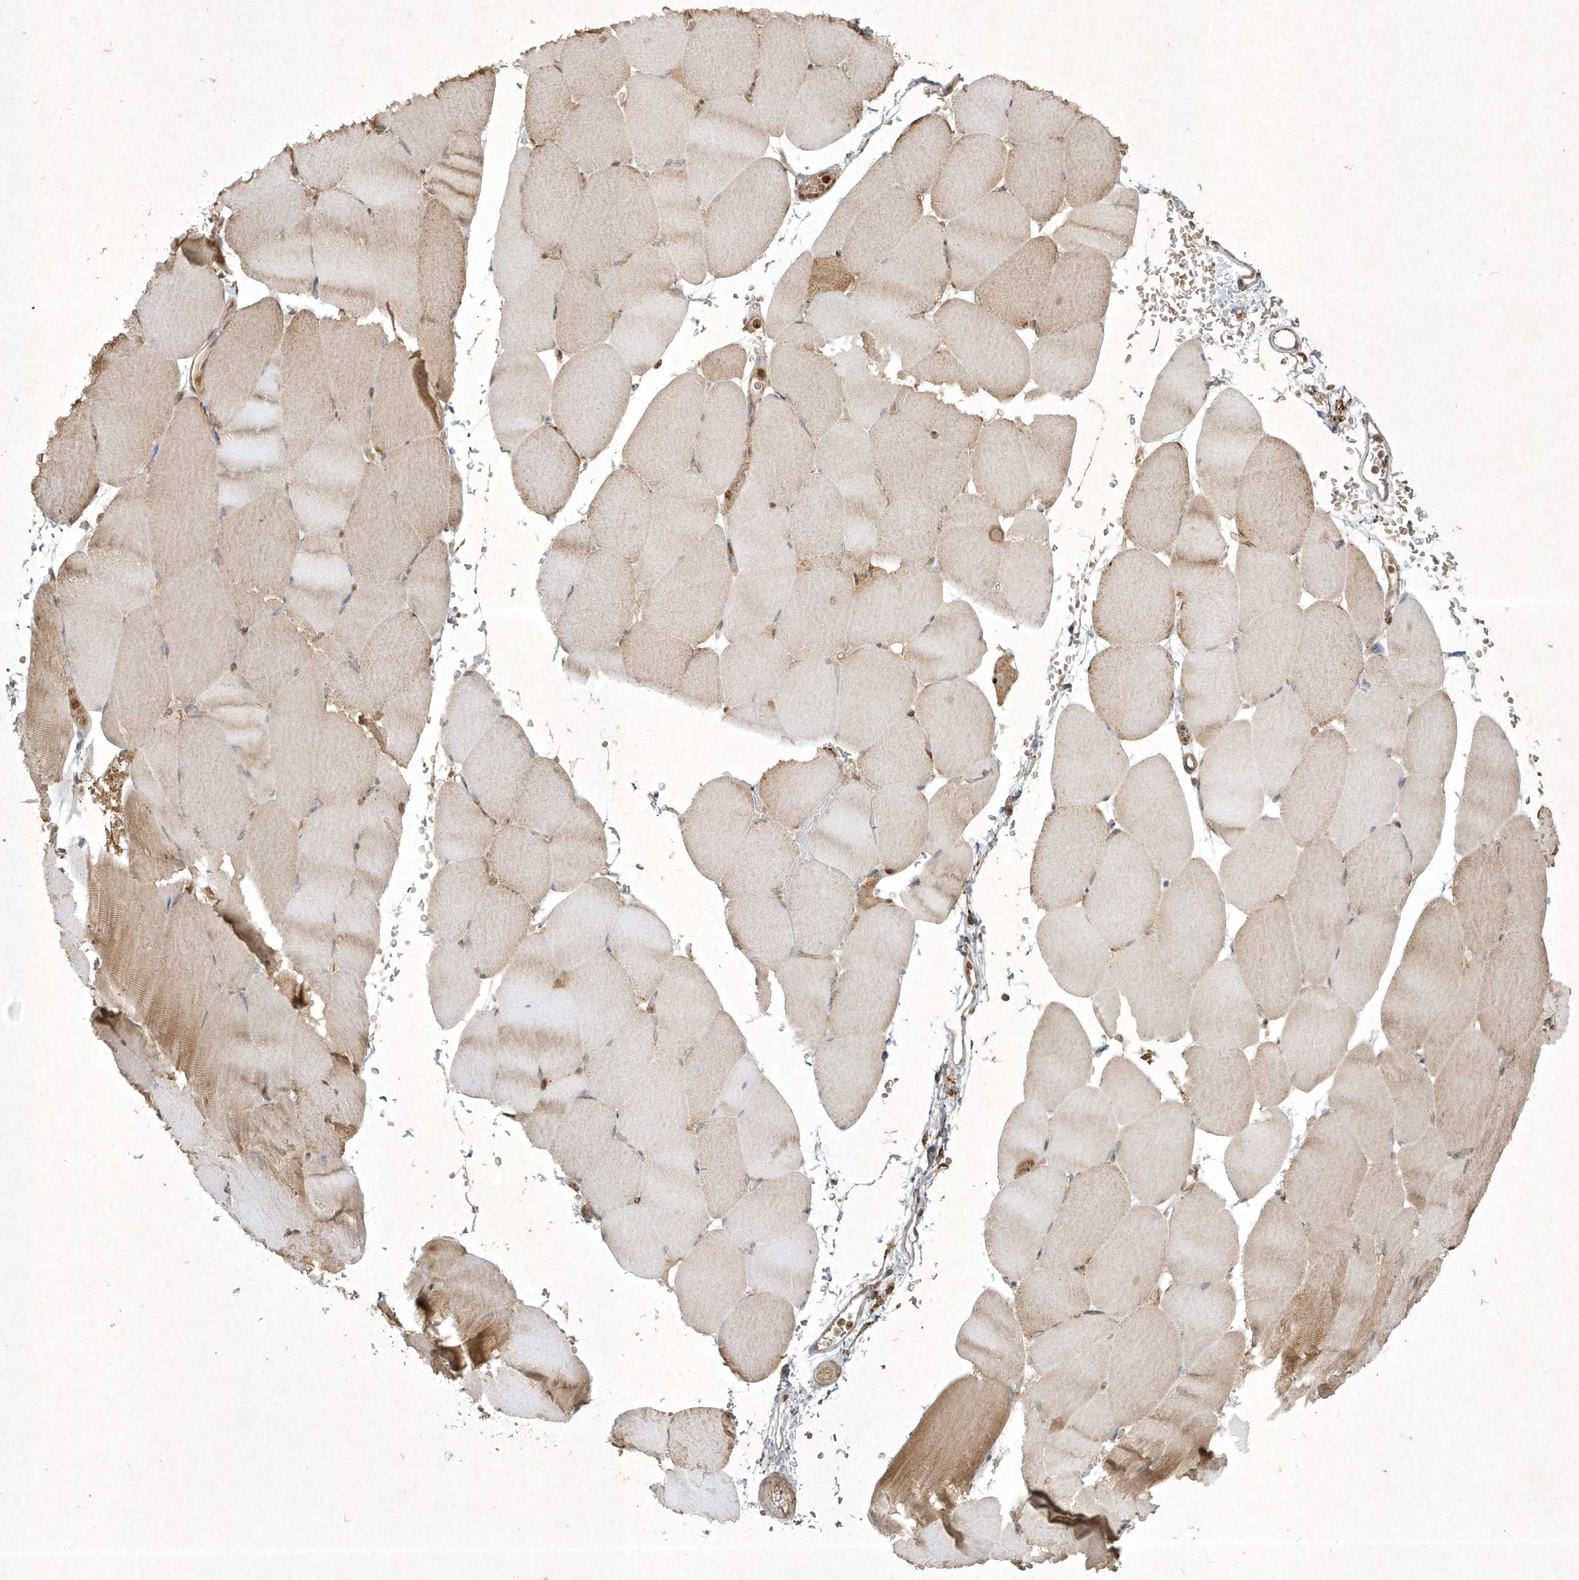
{"staining": {"intensity": "weak", "quantity": "<25%", "location": "cytoplasmic/membranous"}, "tissue": "skeletal muscle", "cell_type": "Myocytes", "image_type": "normal", "snomed": [{"axis": "morphology", "description": "Normal tissue, NOS"}, {"axis": "topography", "description": "Skeletal muscle"}, {"axis": "topography", "description": "Parathyroid gland"}], "caption": "High magnification brightfield microscopy of unremarkable skeletal muscle stained with DAB (brown) and counterstained with hematoxylin (blue): myocytes show no significant staining. (IHC, brightfield microscopy, high magnification).", "gene": "PLTP", "patient": {"sex": "female", "age": 37}}